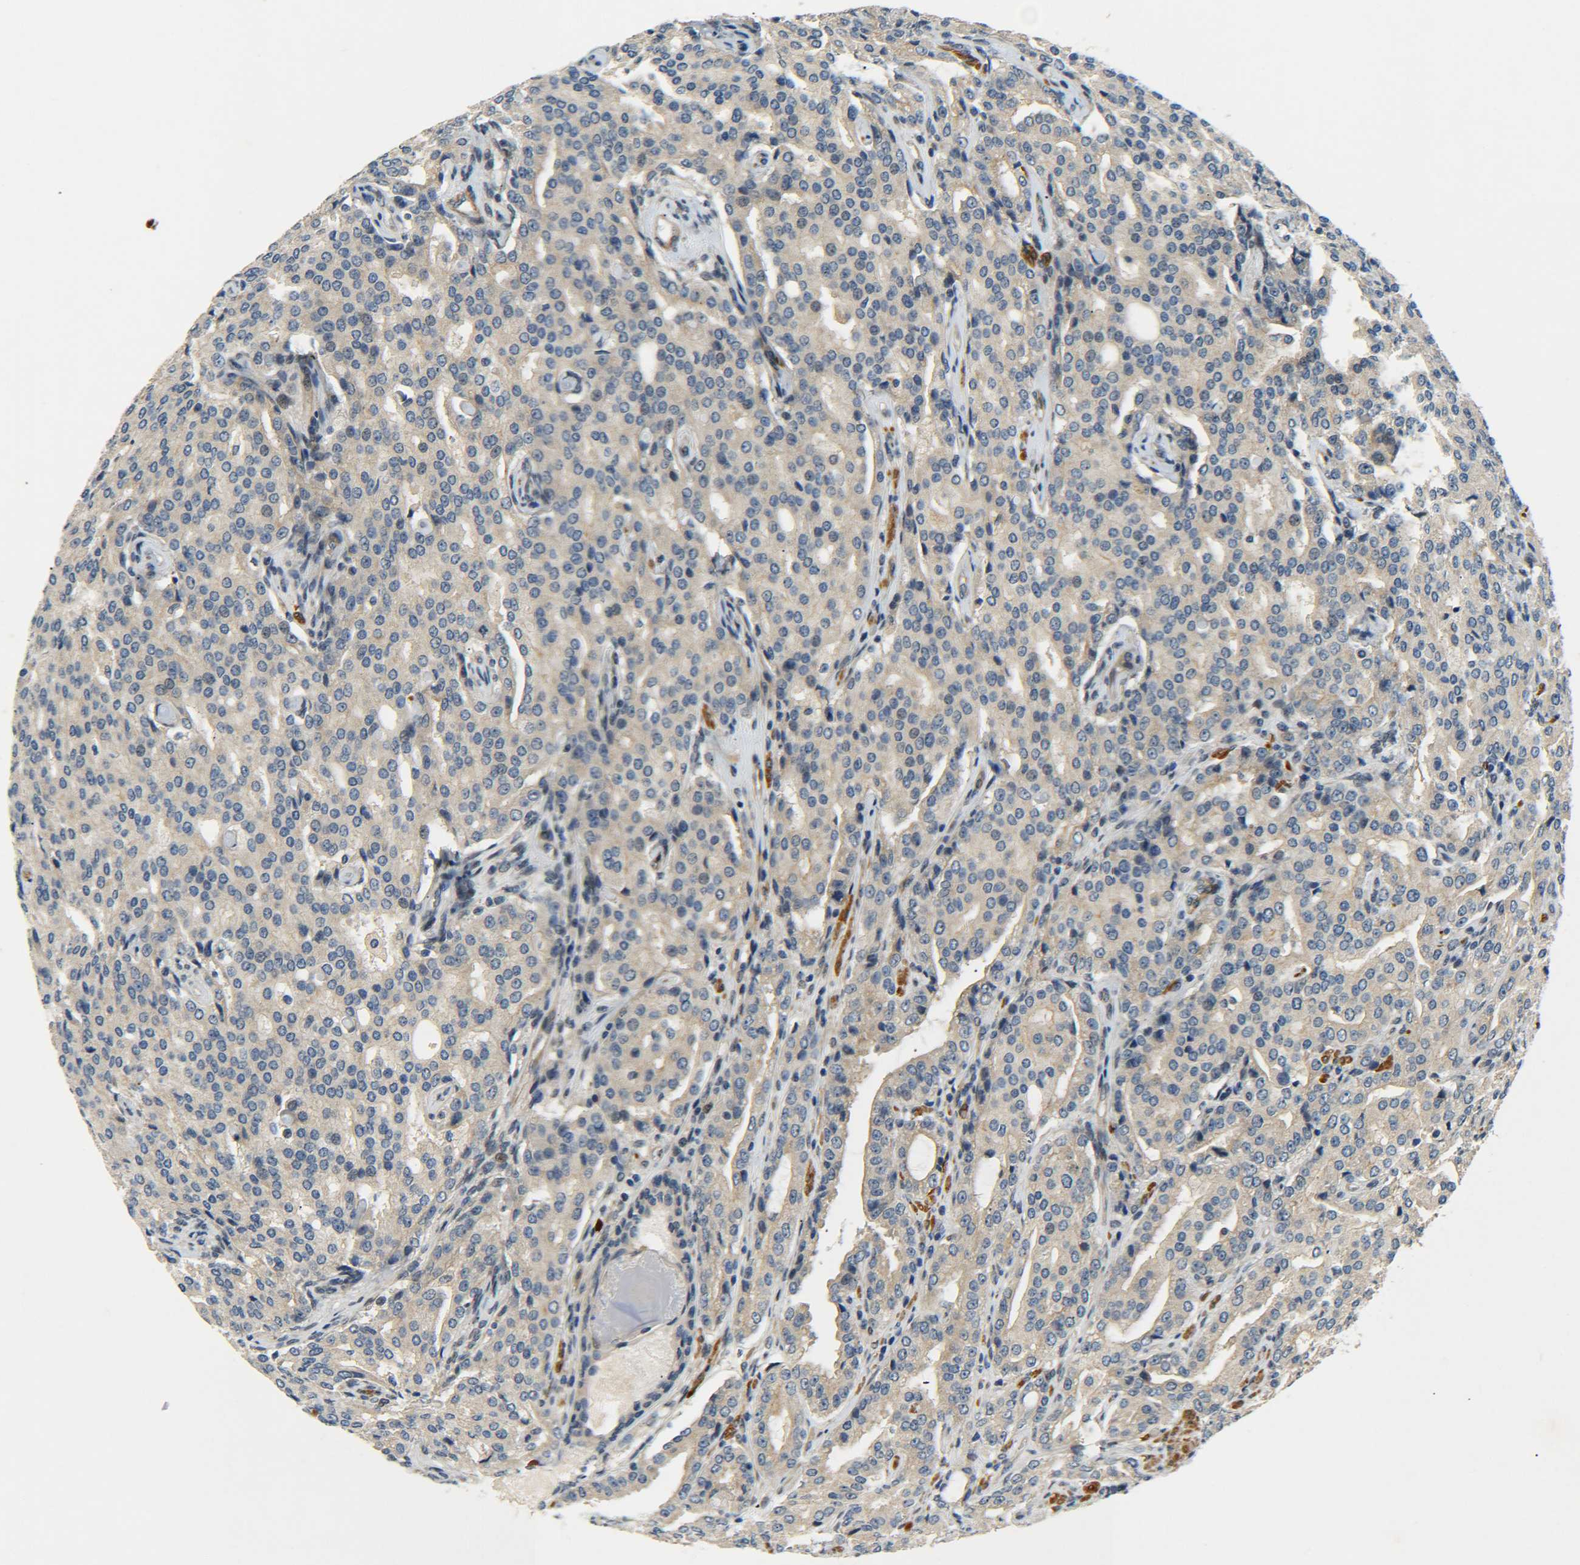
{"staining": {"intensity": "weak", "quantity": ">75%", "location": "cytoplasmic/membranous"}, "tissue": "prostate cancer", "cell_type": "Tumor cells", "image_type": "cancer", "snomed": [{"axis": "morphology", "description": "Adenocarcinoma, High grade"}, {"axis": "topography", "description": "Prostate"}], "caption": "This micrograph exhibits prostate high-grade adenocarcinoma stained with immunohistochemistry (IHC) to label a protein in brown. The cytoplasmic/membranous of tumor cells show weak positivity for the protein. Nuclei are counter-stained blue.", "gene": "MEIS1", "patient": {"sex": "male", "age": 72}}